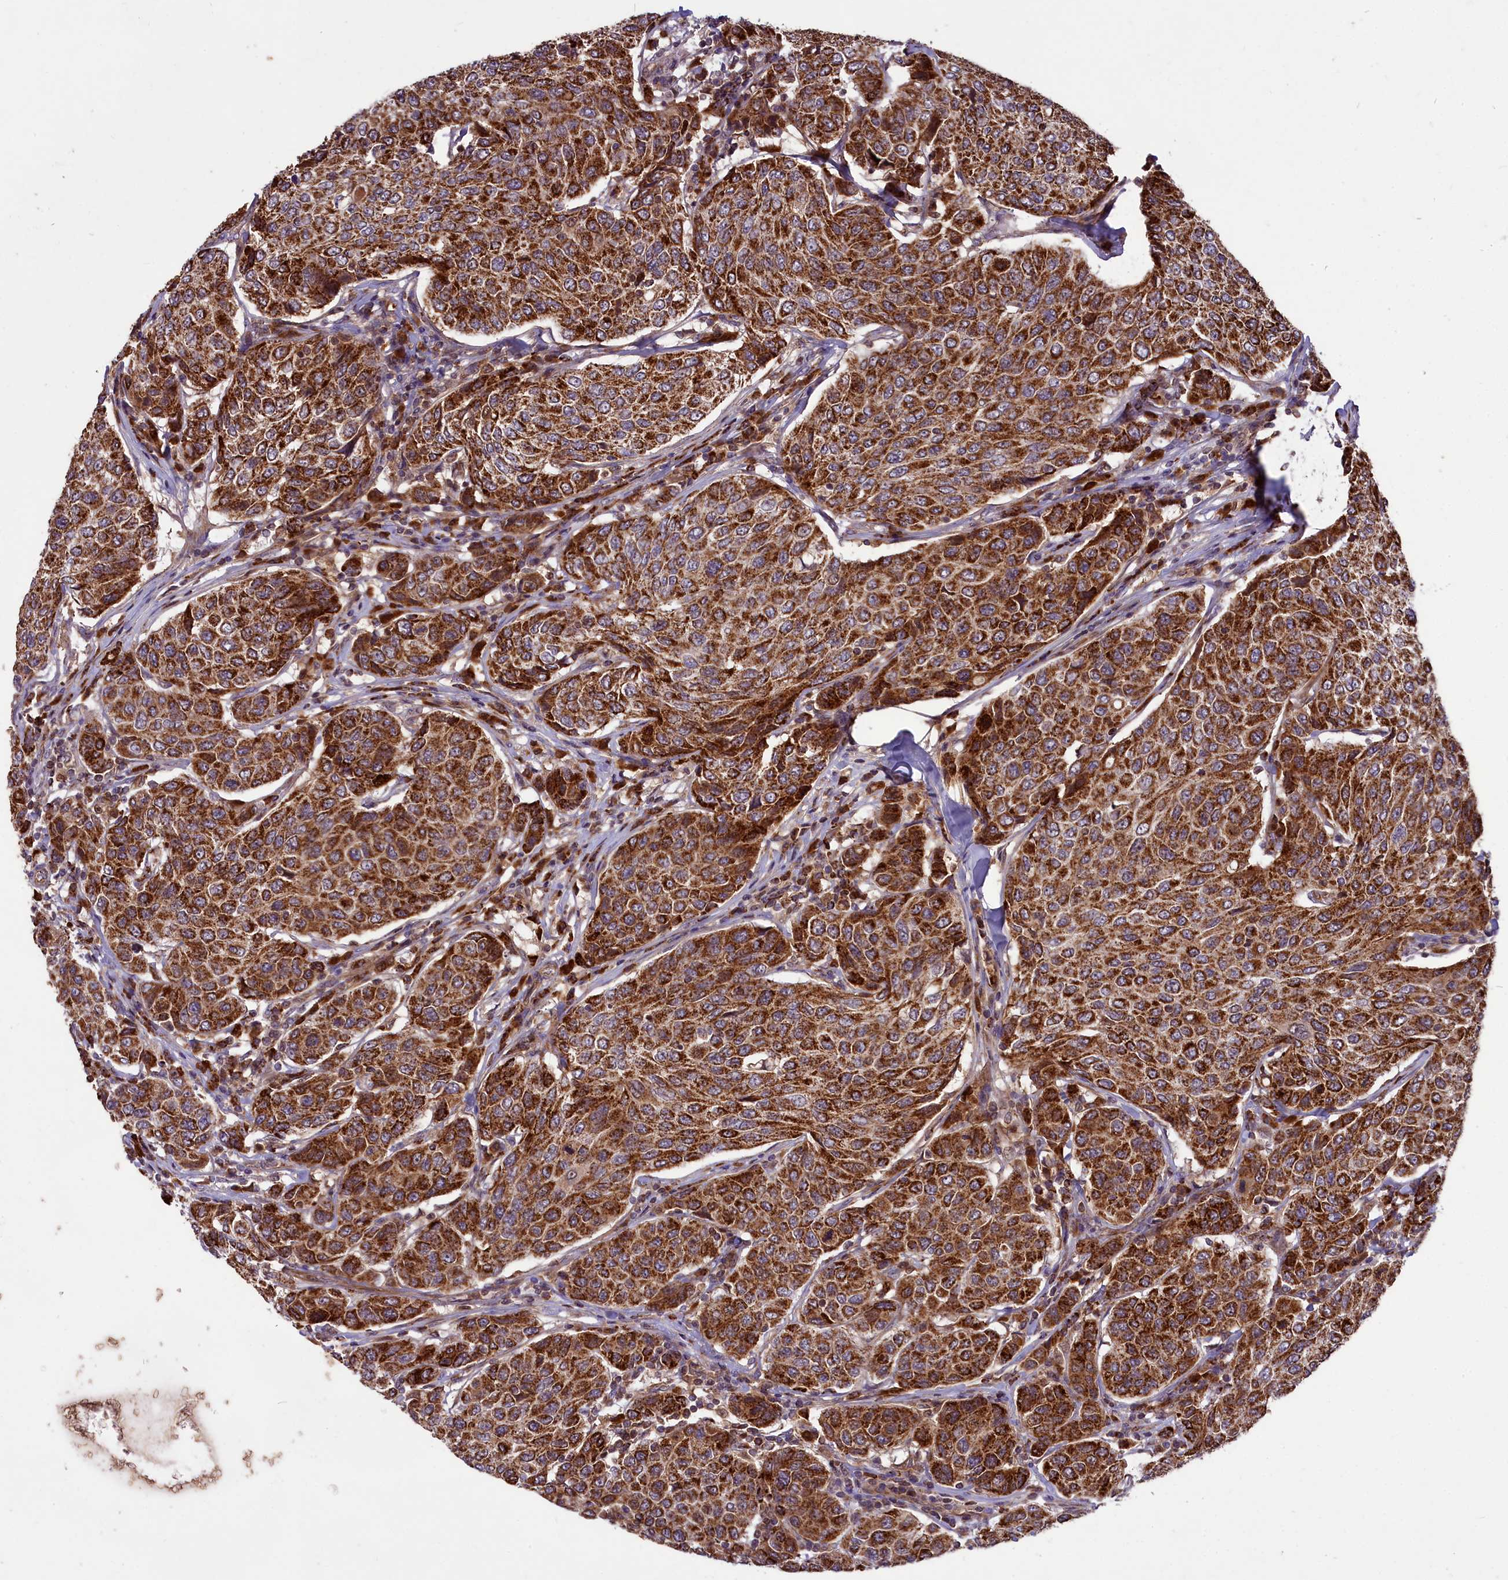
{"staining": {"intensity": "strong", "quantity": ">75%", "location": "cytoplasmic/membranous"}, "tissue": "breast cancer", "cell_type": "Tumor cells", "image_type": "cancer", "snomed": [{"axis": "morphology", "description": "Duct carcinoma"}, {"axis": "topography", "description": "Breast"}], "caption": "Immunohistochemistry (IHC) (DAB (3,3'-diaminobenzidine)) staining of human breast cancer shows strong cytoplasmic/membranous protein staining in approximately >75% of tumor cells. The staining was performed using DAB (3,3'-diaminobenzidine) to visualize the protein expression in brown, while the nuclei were stained in blue with hematoxylin (Magnification: 20x).", "gene": "COX17", "patient": {"sex": "female", "age": 55}}